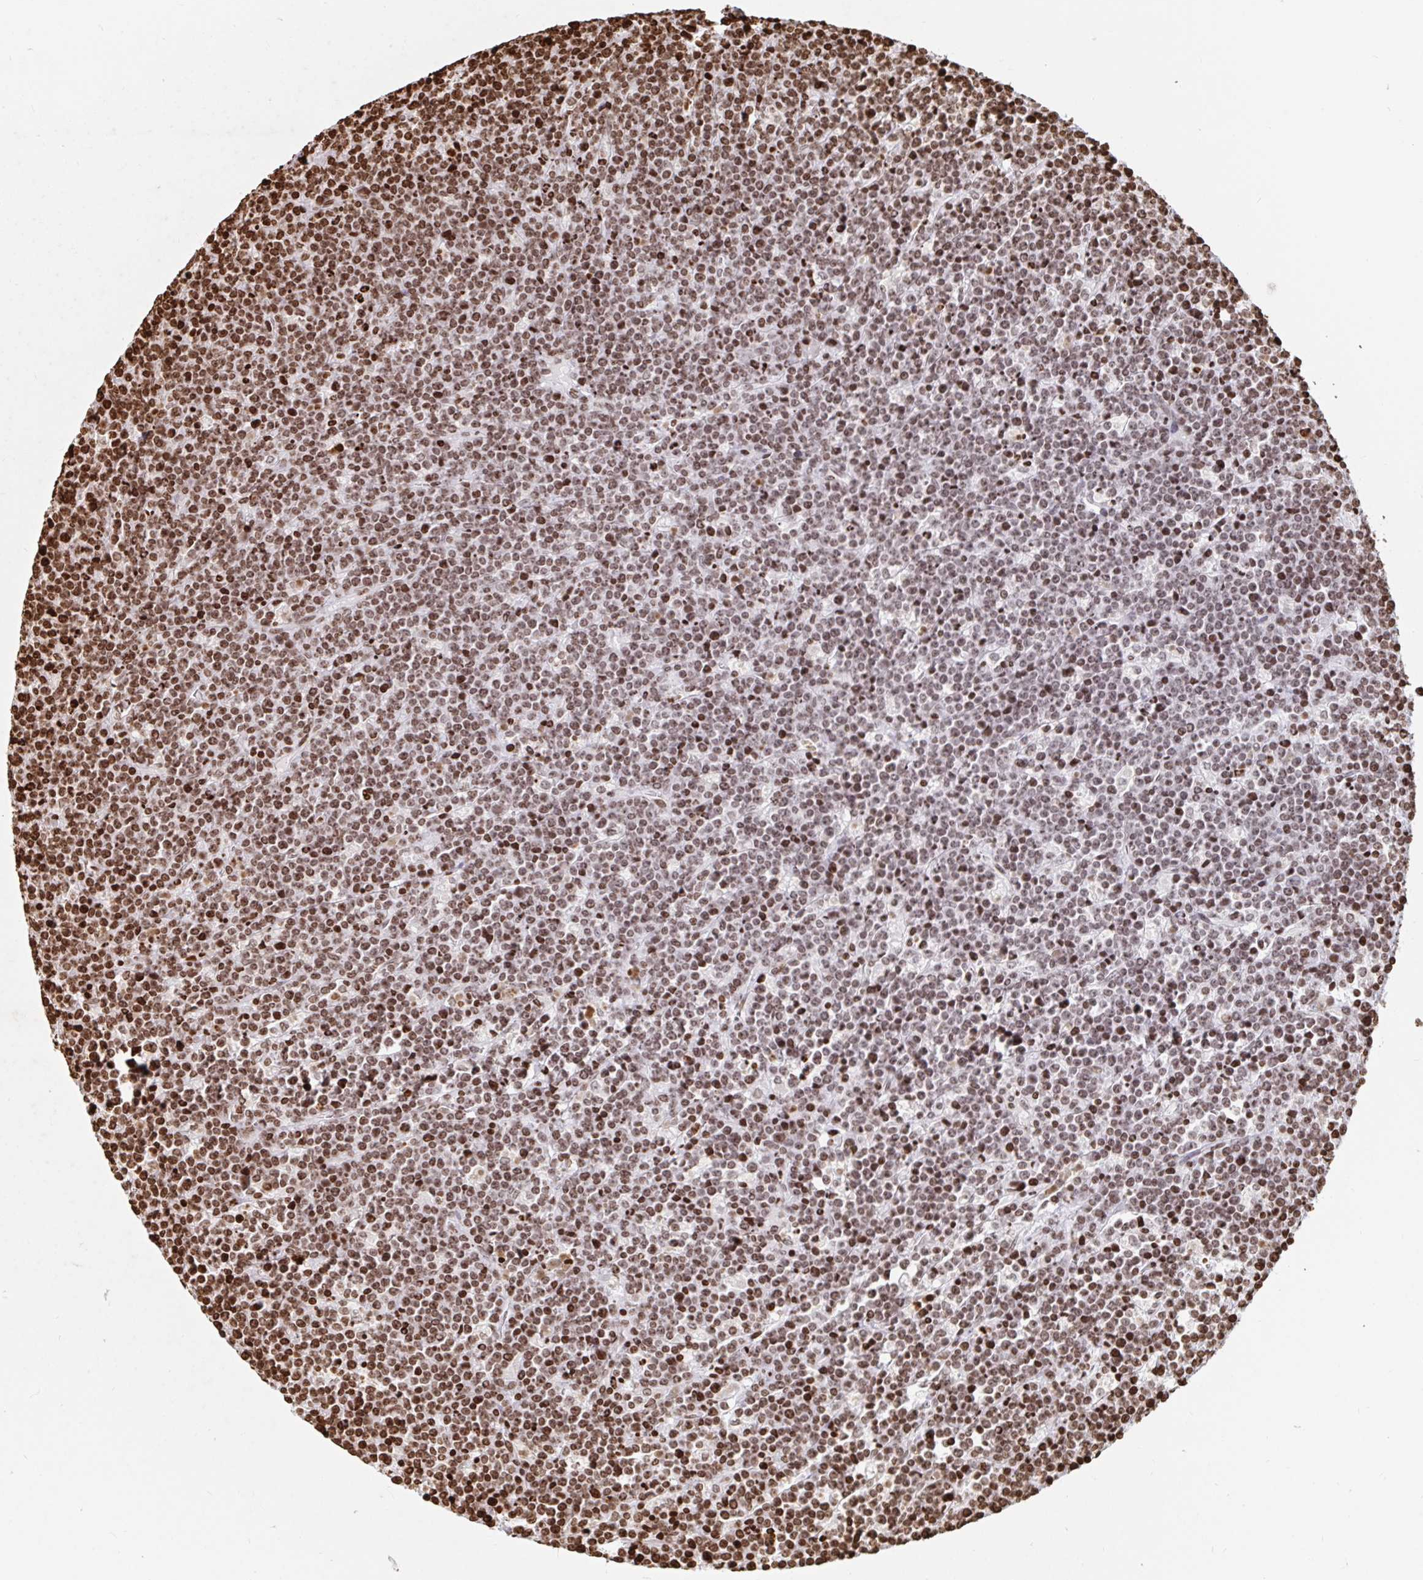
{"staining": {"intensity": "moderate", "quantity": "25%-75%", "location": "nuclear"}, "tissue": "lymphoma", "cell_type": "Tumor cells", "image_type": "cancer", "snomed": [{"axis": "morphology", "description": "Malignant lymphoma, non-Hodgkin's type, High grade"}, {"axis": "topography", "description": "Ovary"}], "caption": "IHC of lymphoma displays medium levels of moderate nuclear positivity in approximately 25%-75% of tumor cells. The protein is shown in brown color, while the nuclei are stained blue.", "gene": "H2BC5", "patient": {"sex": "female", "age": 56}}